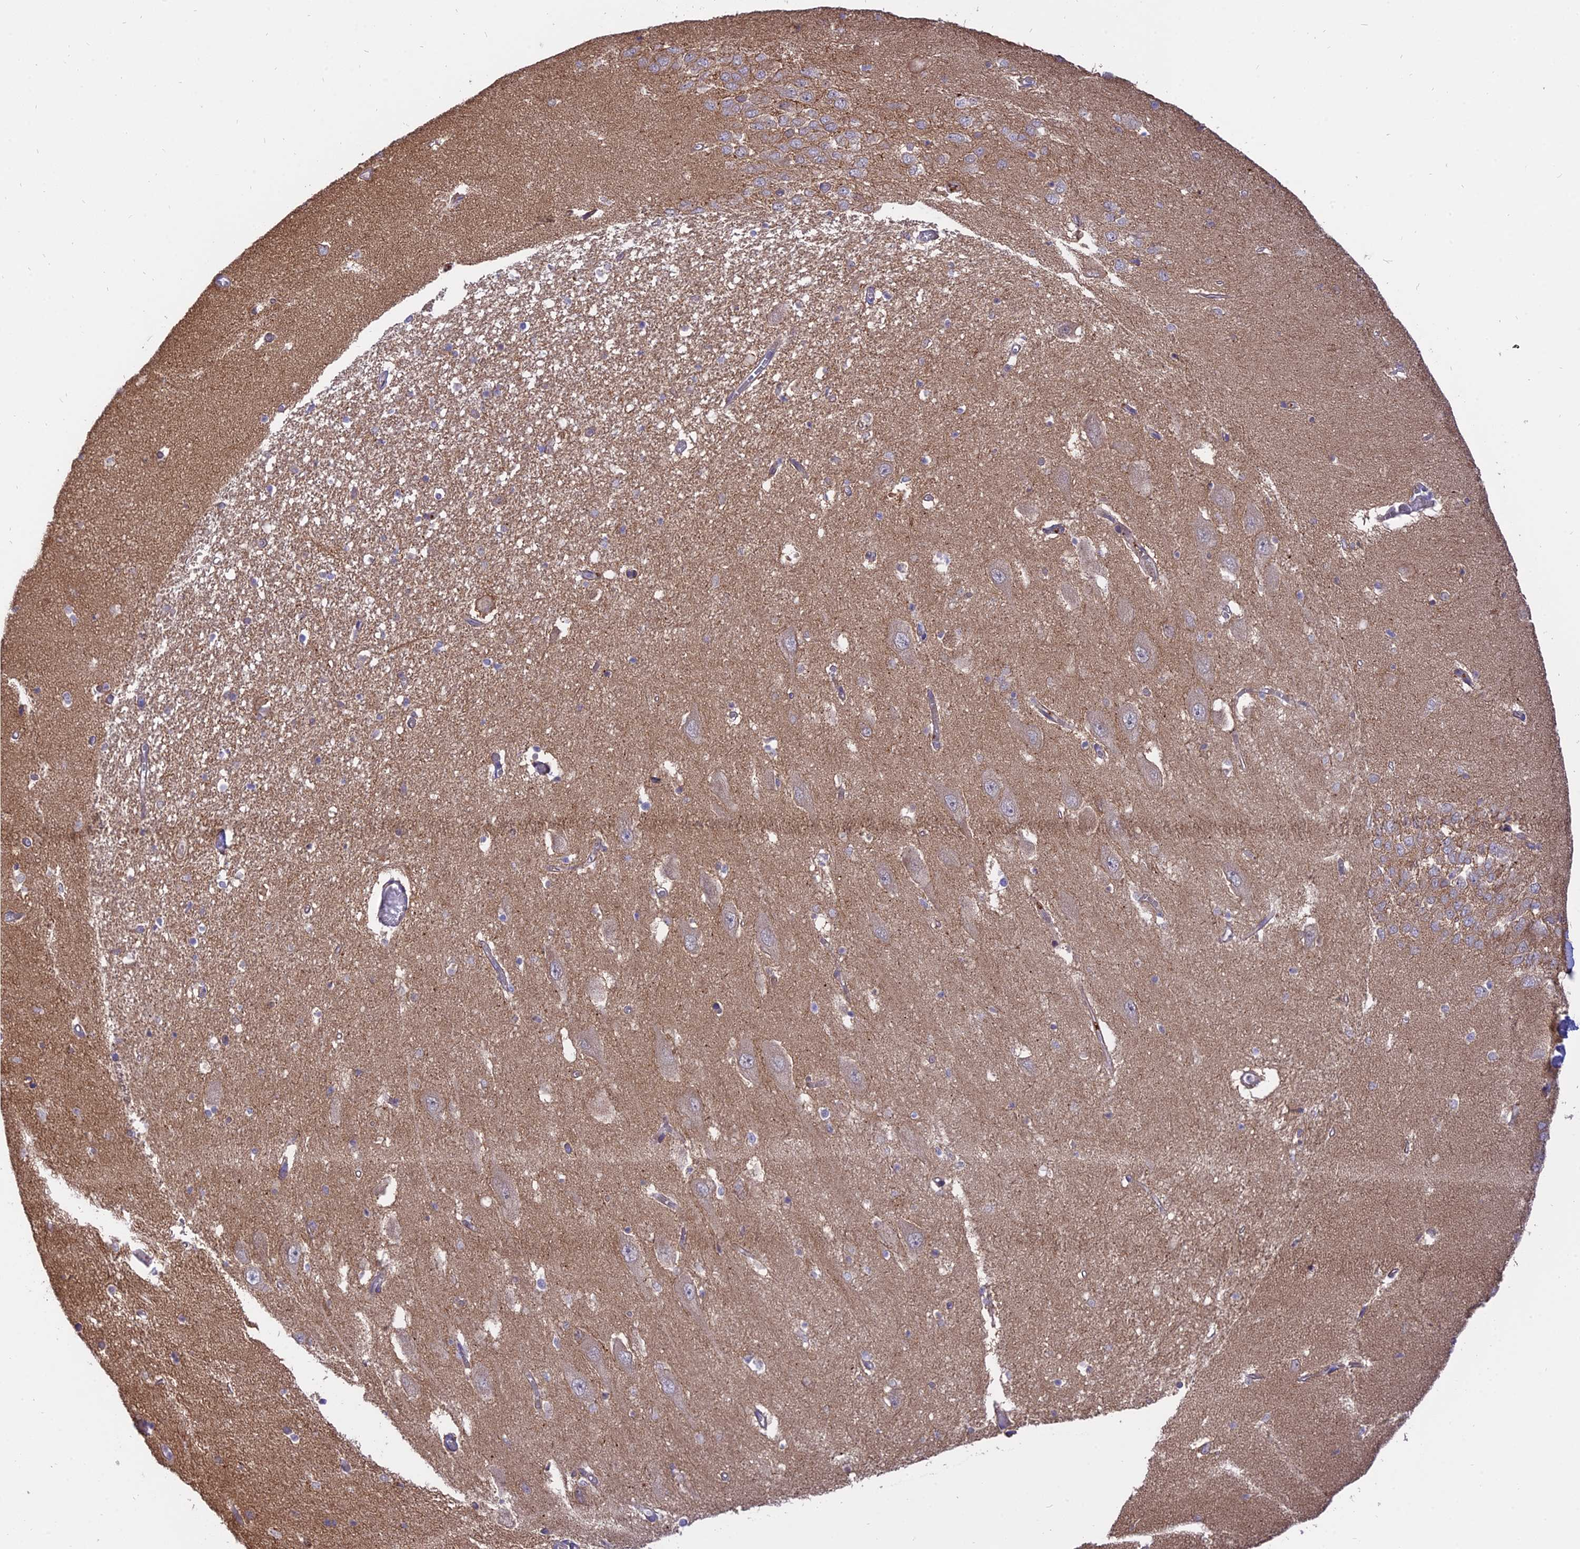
{"staining": {"intensity": "weak", "quantity": "<25%", "location": "cytoplasmic/membranous"}, "tissue": "hippocampus", "cell_type": "Glial cells", "image_type": "normal", "snomed": [{"axis": "morphology", "description": "Normal tissue, NOS"}, {"axis": "topography", "description": "Hippocampus"}], "caption": "The micrograph reveals no significant positivity in glial cells of hippocampus. Nuclei are stained in blue.", "gene": "IL21R", "patient": {"sex": "female", "age": 64}}